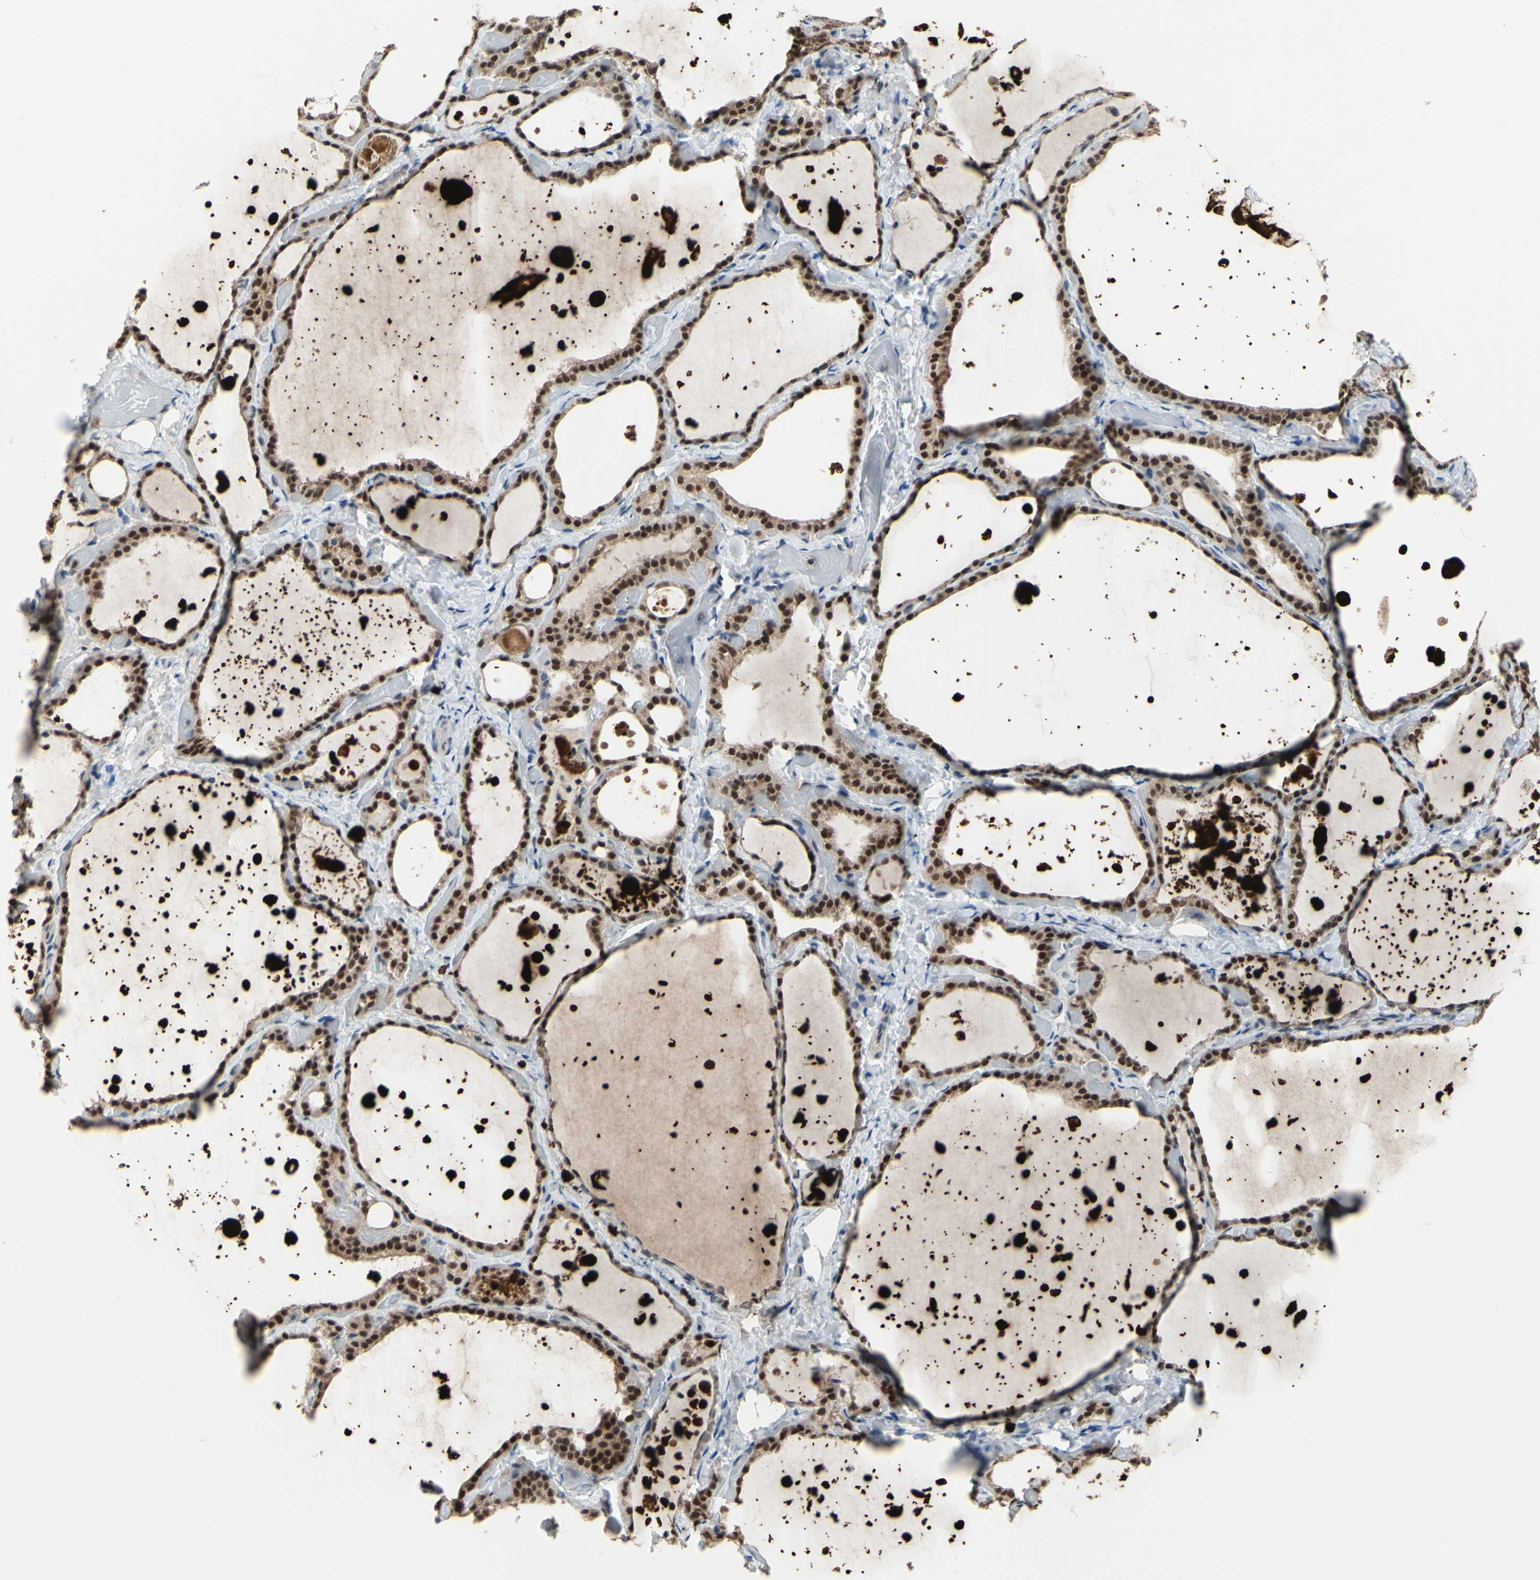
{"staining": {"intensity": "moderate", "quantity": ">75%", "location": "cytoplasmic/membranous,nuclear"}, "tissue": "thyroid gland", "cell_type": "Glandular cells", "image_type": "normal", "snomed": [{"axis": "morphology", "description": "Normal tissue, NOS"}, {"axis": "topography", "description": "Thyroid gland"}], "caption": "The micrograph displays immunohistochemical staining of unremarkable thyroid gland. There is moderate cytoplasmic/membranous,nuclear expression is seen in about >75% of glandular cells. The protein of interest is shown in brown color, while the nuclei are stained blue.", "gene": "SP4", "patient": {"sex": "female", "age": 44}}